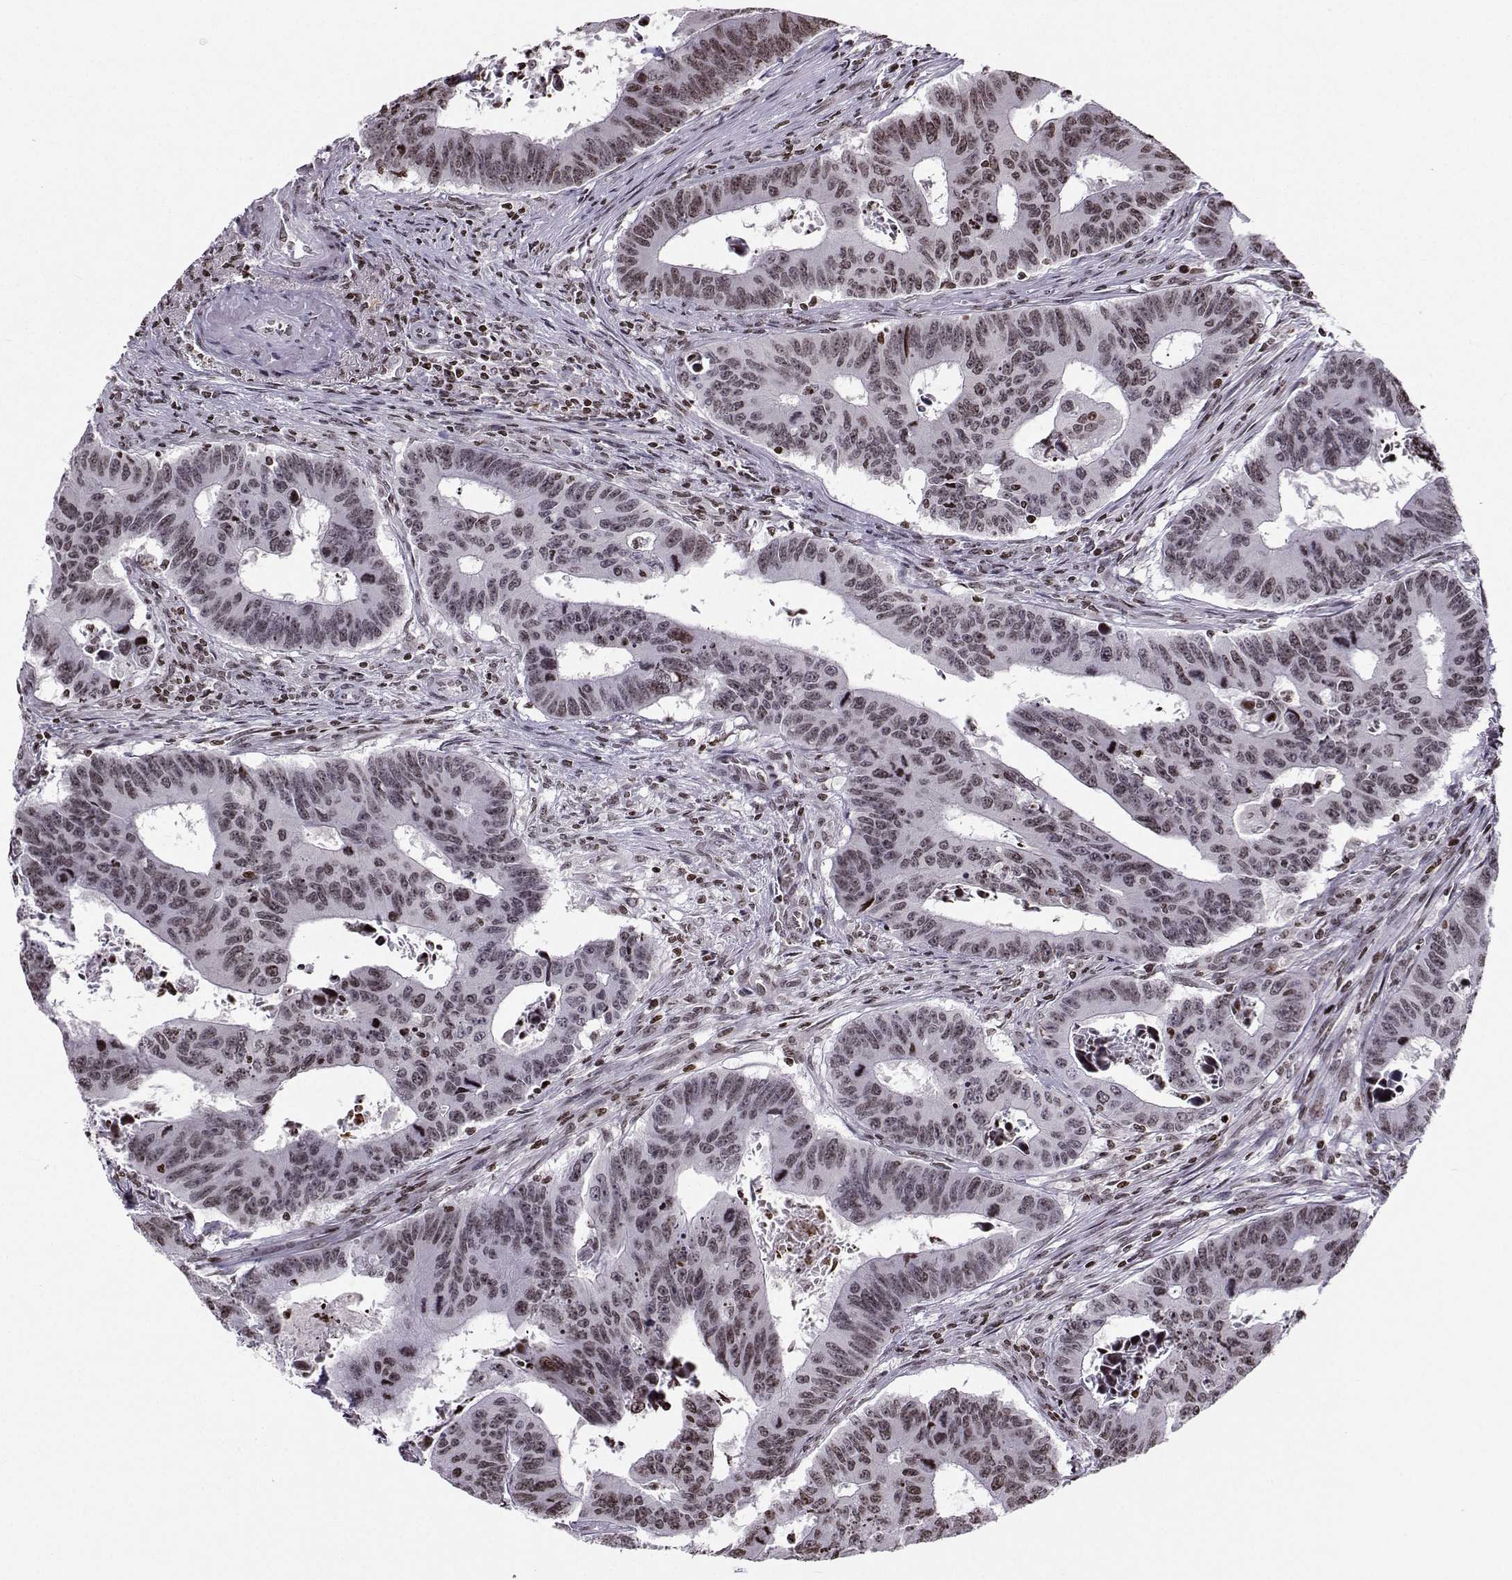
{"staining": {"intensity": "weak", "quantity": "<25%", "location": "nuclear"}, "tissue": "colorectal cancer", "cell_type": "Tumor cells", "image_type": "cancer", "snomed": [{"axis": "morphology", "description": "Adenocarcinoma, NOS"}, {"axis": "topography", "description": "Appendix"}, {"axis": "topography", "description": "Colon"}, {"axis": "topography", "description": "Cecum"}, {"axis": "topography", "description": "Colon asc"}], "caption": "Tumor cells are negative for brown protein staining in colorectal cancer. (Brightfield microscopy of DAB immunohistochemistry (IHC) at high magnification).", "gene": "ZNF19", "patient": {"sex": "female", "age": 85}}